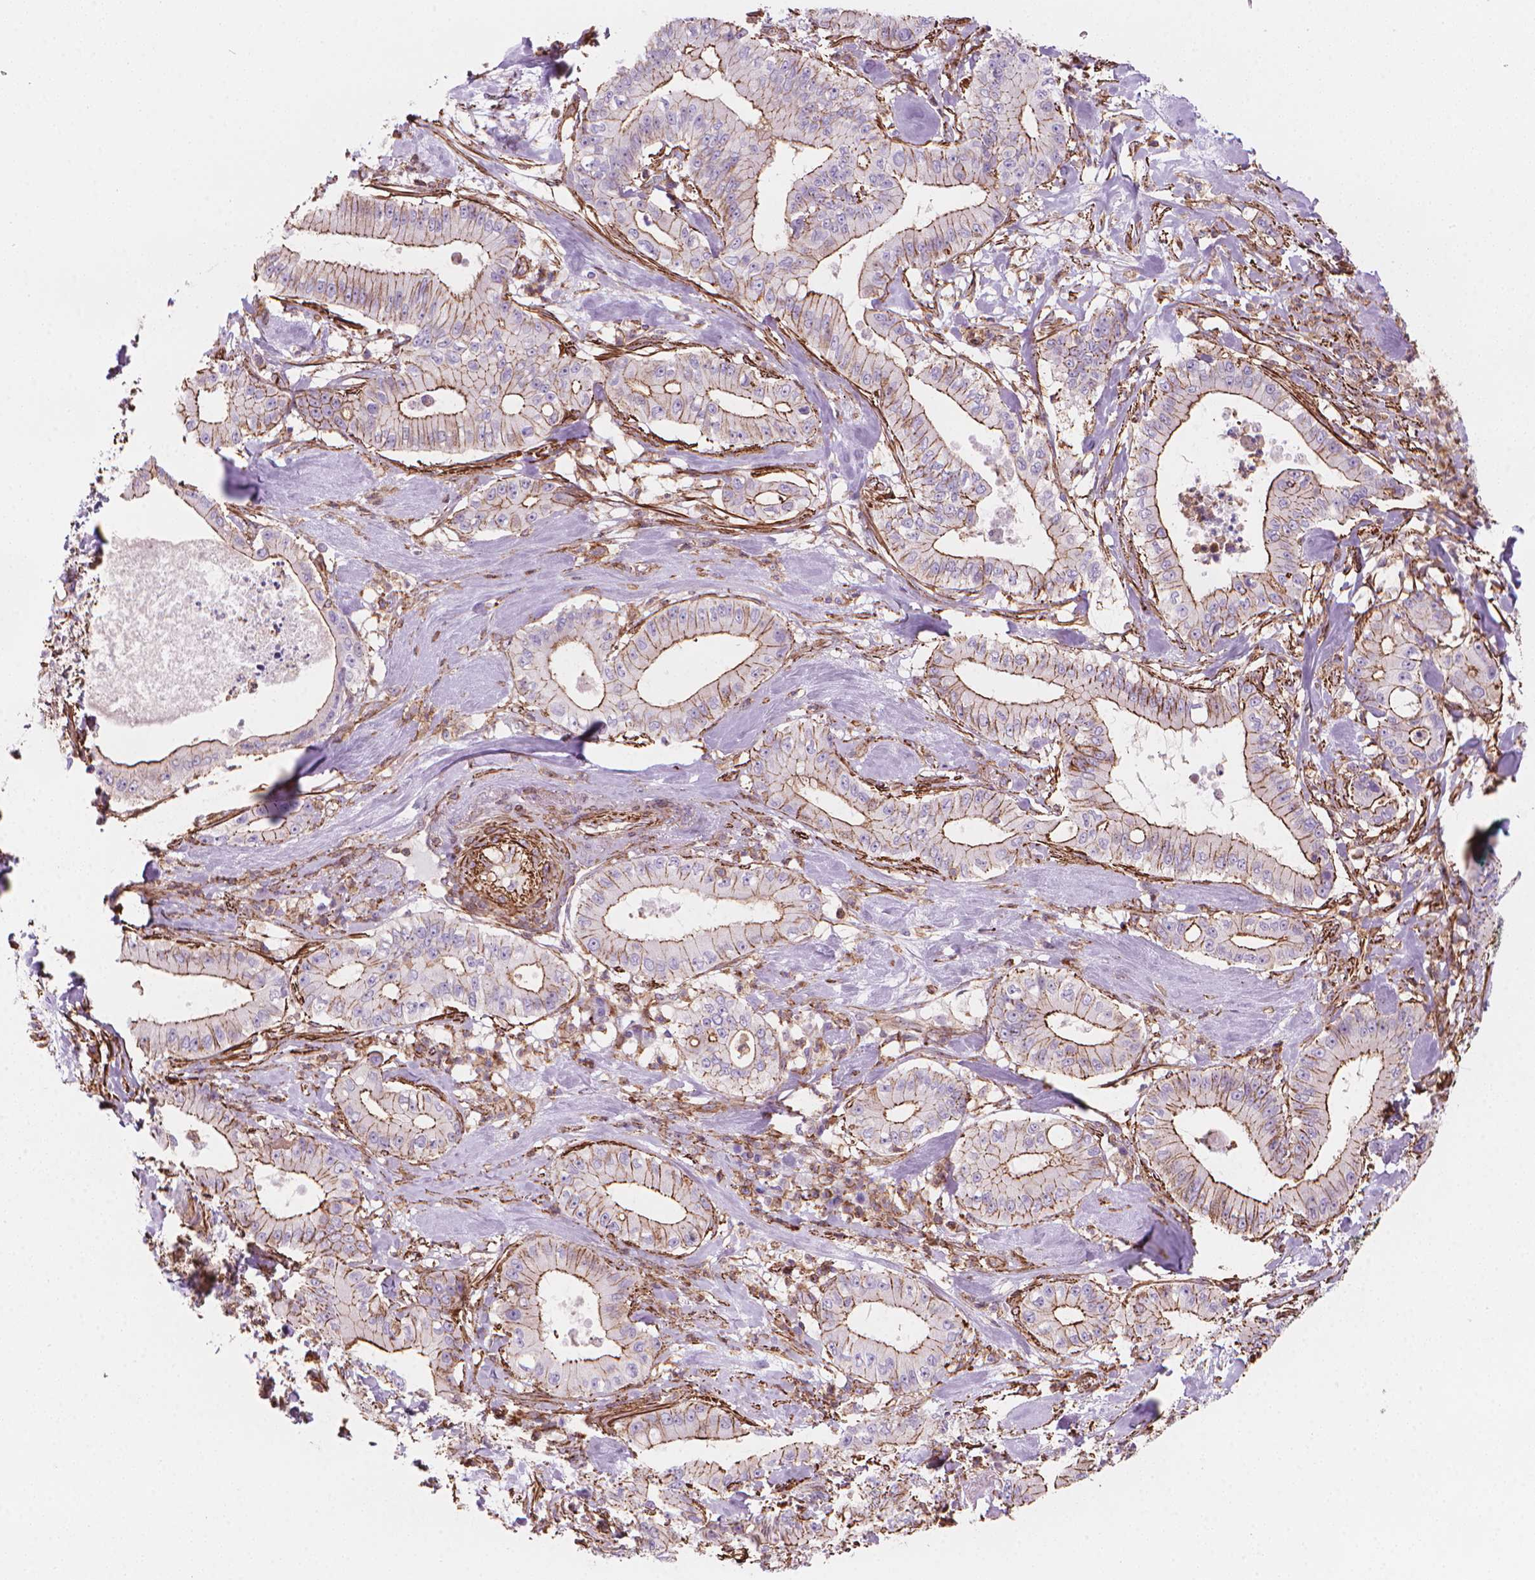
{"staining": {"intensity": "moderate", "quantity": "<25%", "location": "cytoplasmic/membranous"}, "tissue": "pancreatic cancer", "cell_type": "Tumor cells", "image_type": "cancer", "snomed": [{"axis": "morphology", "description": "Adenocarcinoma, NOS"}, {"axis": "topography", "description": "Pancreas"}], "caption": "Brown immunohistochemical staining in pancreatic adenocarcinoma exhibits moderate cytoplasmic/membranous expression in approximately <25% of tumor cells. The protein of interest is shown in brown color, while the nuclei are stained blue.", "gene": "PATJ", "patient": {"sex": "male", "age": 71}}